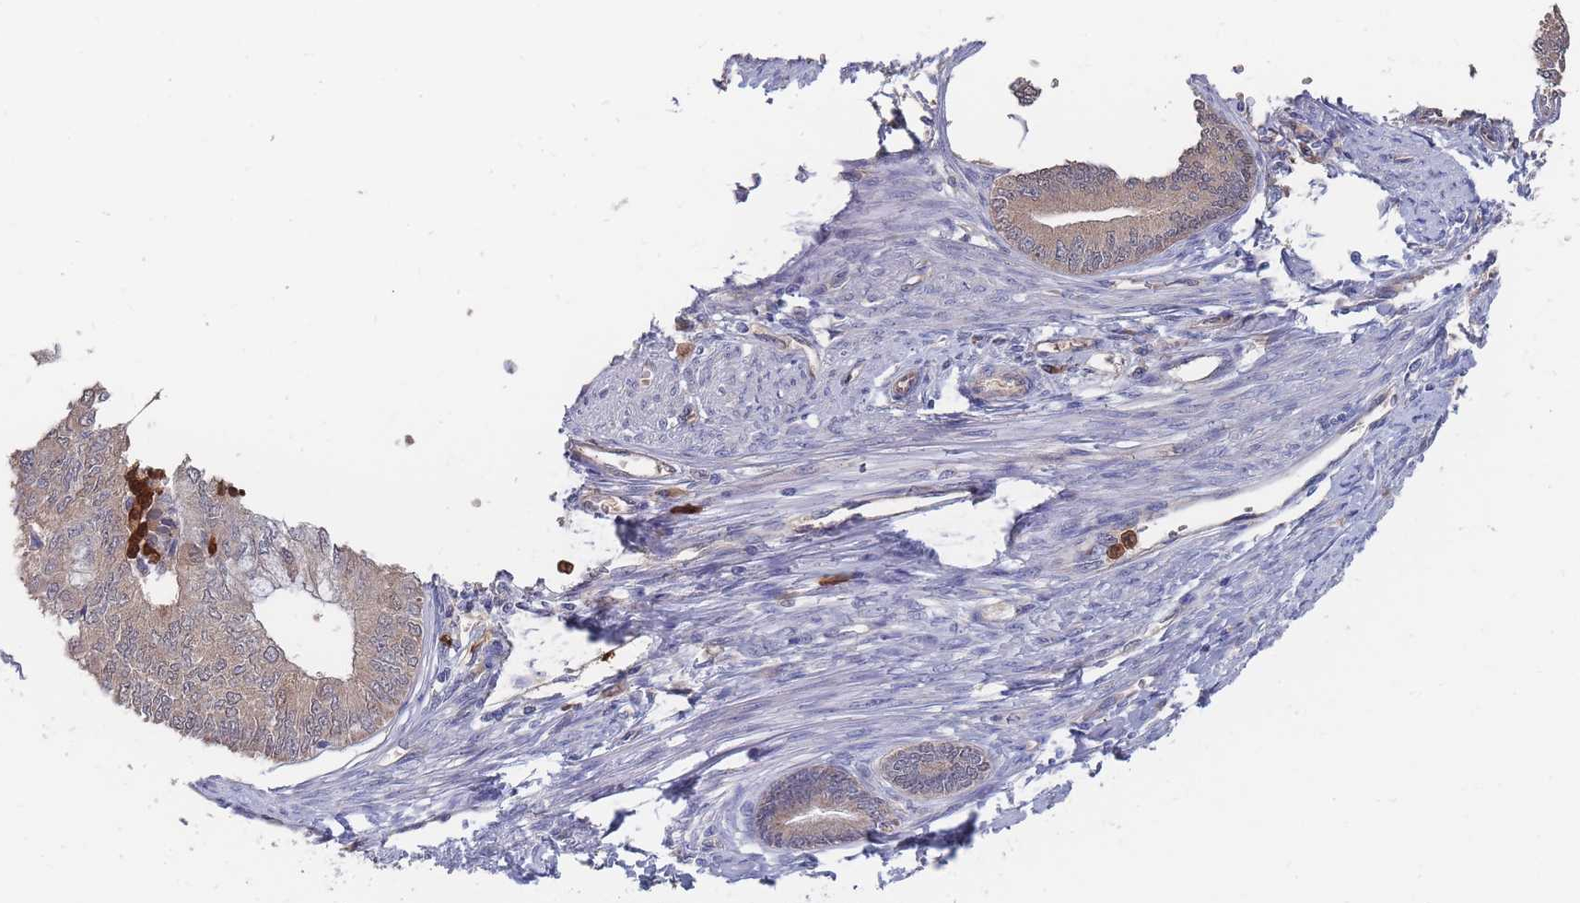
{"staining": {"intensity": "weak", "quantity": "25%-75%", "location": "cytoplasmic/membranous"}, "tissue": "endometrial cancer", "cell_type": "Tumor cells", "image_type": "cancer", "snomed": [{"axis": "morphology", "description": "Adenocarcinoma, NOS"}, {"axis": "topography", "description": "Endometrium"}], "caption": "Endometrial adenocarcinoma stained with a protein marker reveals weak staining in tumor cells.", "gene": "NUB1", "patient": {"sex": "female", "age": 68}}